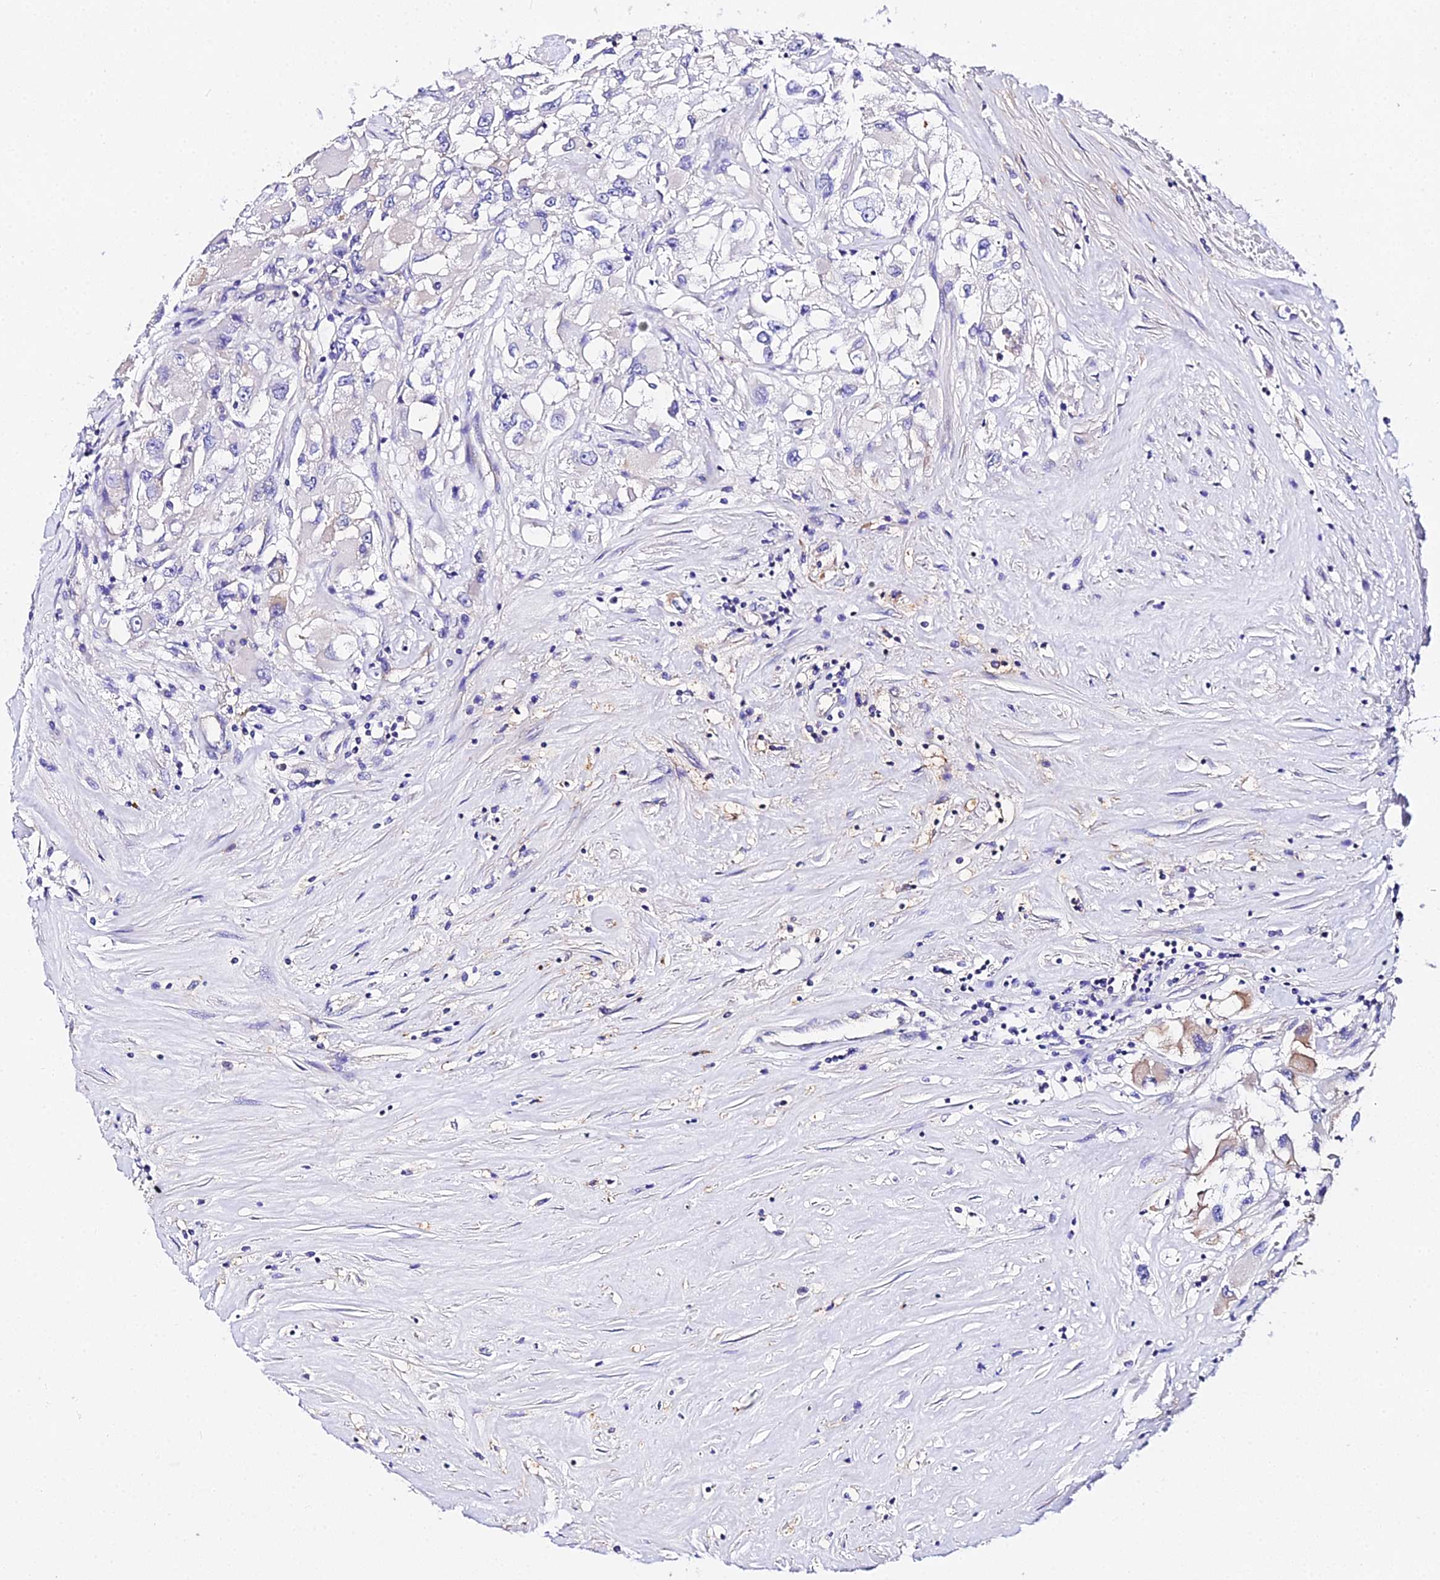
{"staining": {"intensity": "negative", "quantity": "none", "location": "none"}, "tissue": "renal cancer", "cell_type": "Tumor cells", "image_type": "cancer", "snomed": [{"axis": "morphology", "description": "Adenocarcinoma, NOS"}, {"axis": "topography", "description": "Kidney"}], "caption": "Renal cancer (adenocarcinoma) stained for a protein using immunohistochemistry (IHC) displays no expression tumor cells.", "gene": "DAW1", "patient": {"sex": "female", "age": 52}}